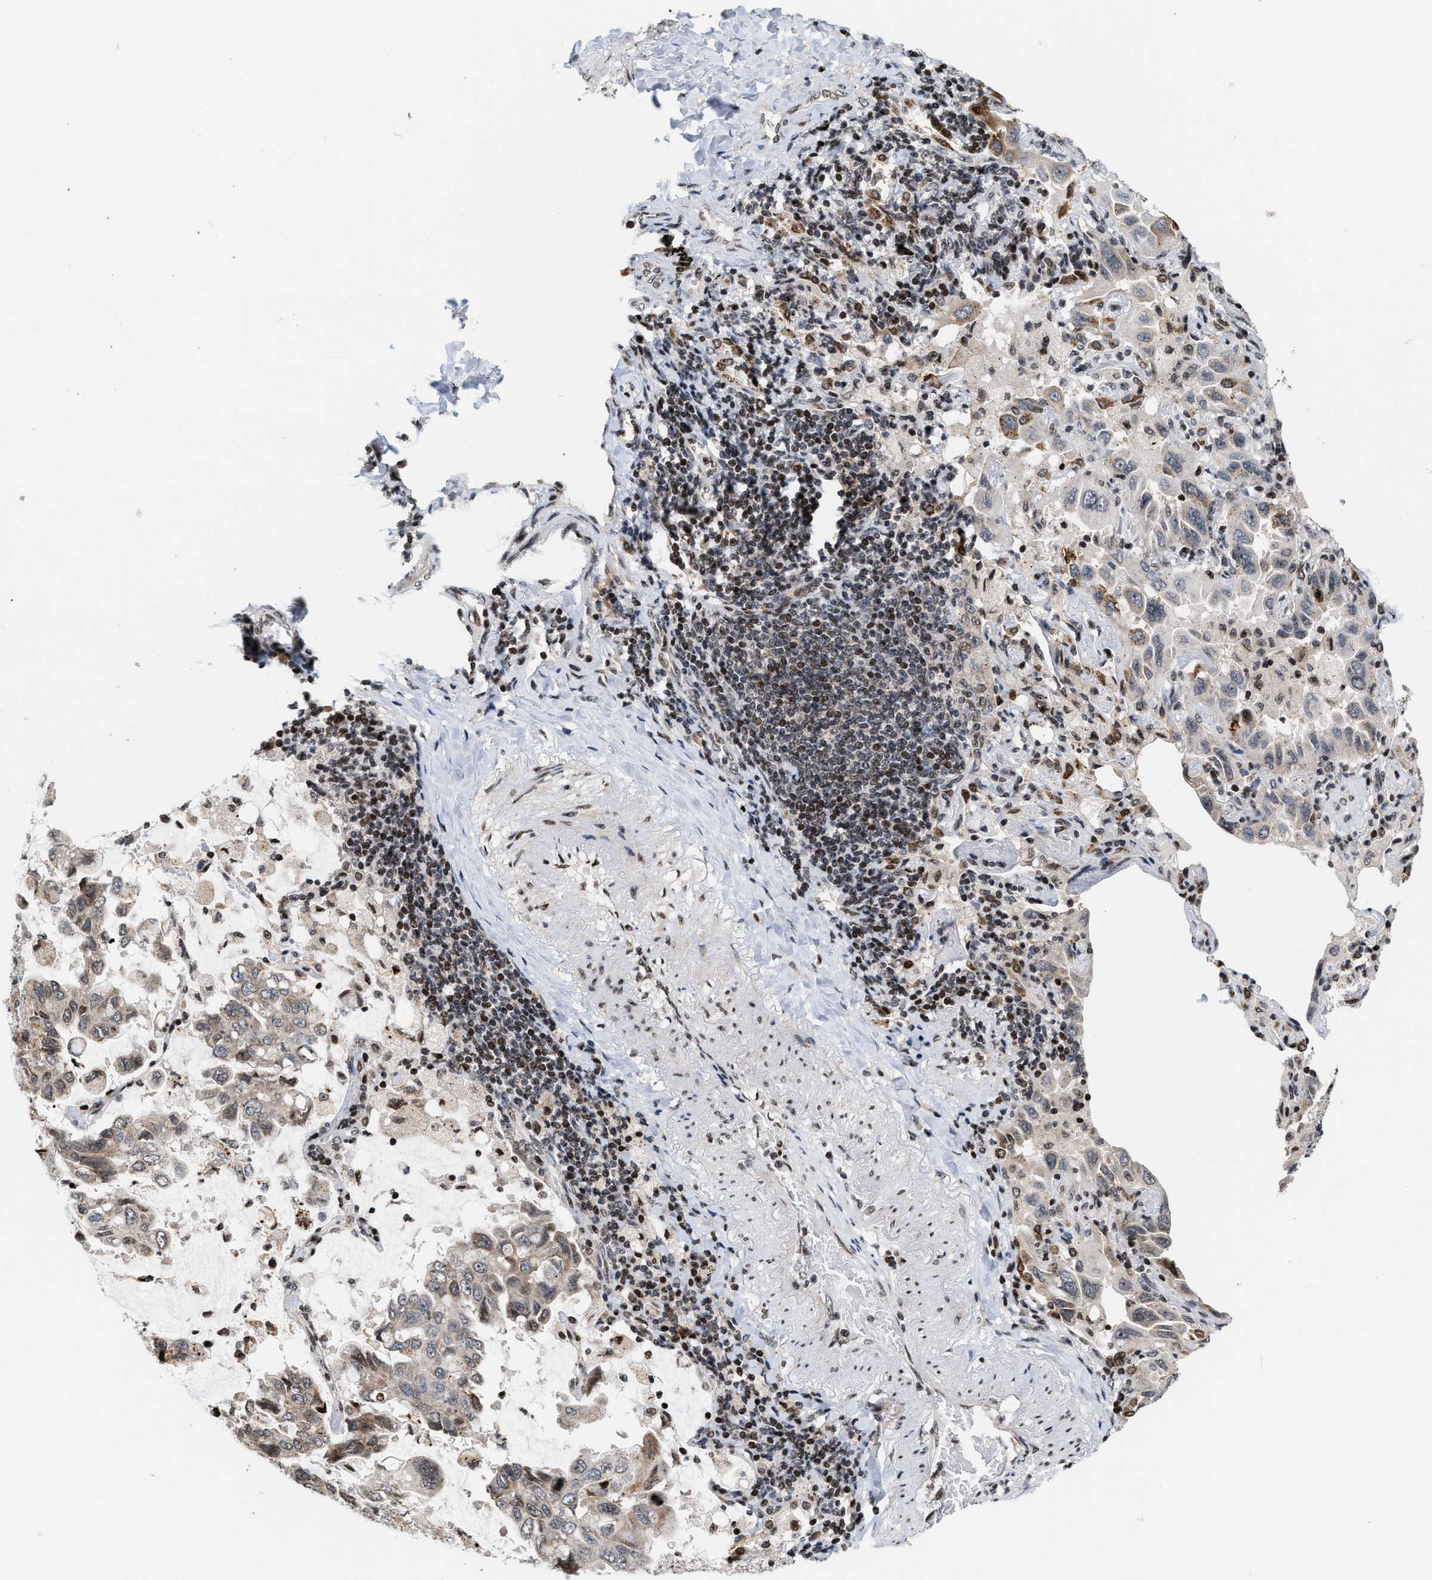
{"staining": {"intensity": "weak", "quantity": "25%-75%", "location": "cytoplasmic/membranous,nuclear"}, "tissue": "lung cancer", "cell_type": "Tumor cells", "image_type": "cancer", "snomed": [{"axis": "morphology", "description": "Adenocarcinoma, NOS"}, {"axis": "topography", "description": "Lung"}], "caption": "A histopathology image showing weak cytoplasmic/membranous and nuclear positivity in about 25%-75% of tumor cells in lung adenocarcinoma, as visualized by brown immunohistochemical staining.", "gene": "PDZD2", "patient": {"sex": "male", "age": 64}}